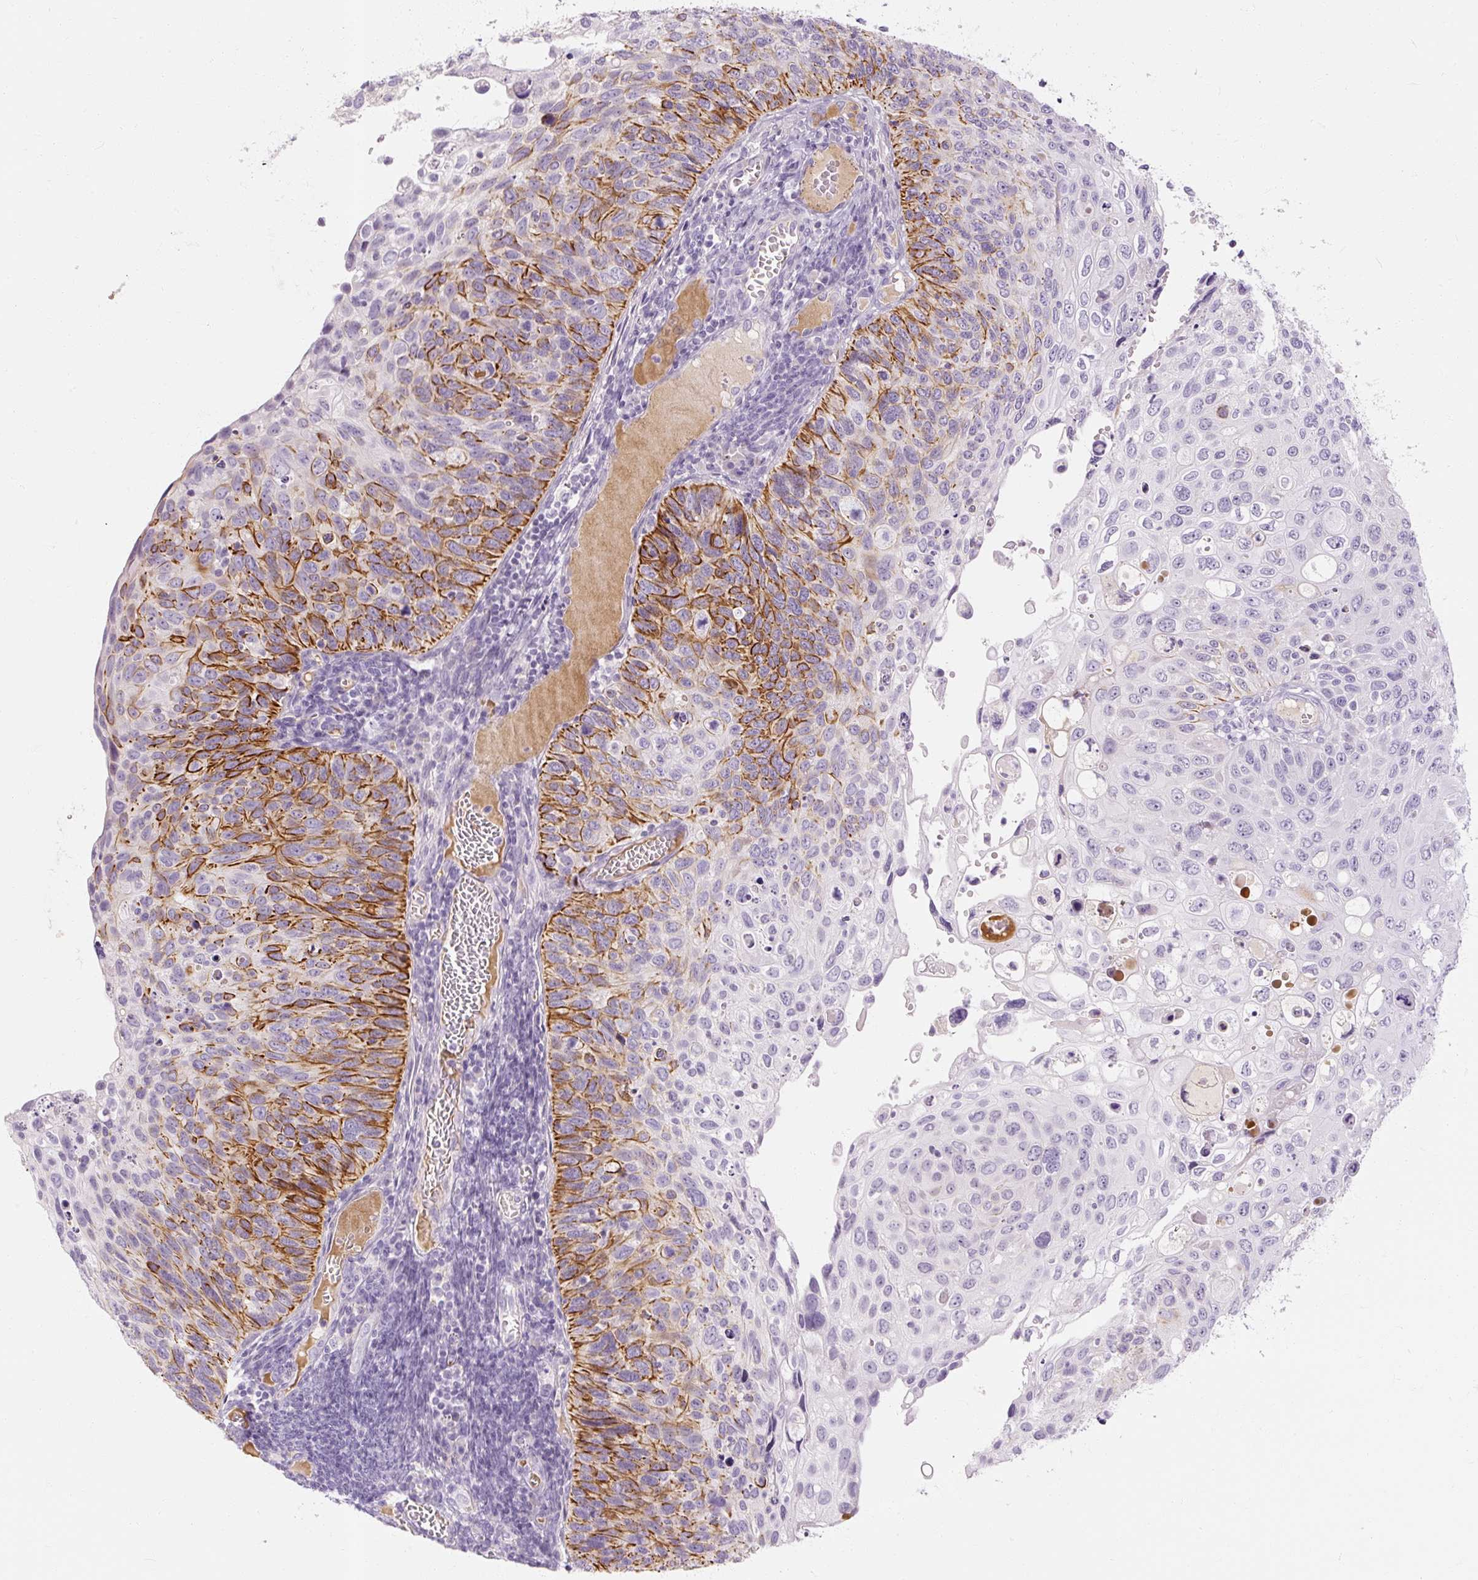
{"staining": {"intensity": "strong", "quantity": "25%-75%", "location": "cytoplasmic/membranous"}, "tissue": "cervical cancer", "cell_type": "Tumor cells", "image_type": "cancer", "snomed": [{"axis": "morphology", "description": "Squamous cell carcinoma, NOS"}, {"axis": "topography", "description": "Cervix"}], "caption": "DAB (3,3'-diaminobenzidine) immunohistochemical staining of human cervical cancer reveals strong cytoplasmic/membranous protein positivity in approximately 25%-75% of tumor cells.", "gene": "NFE2L3", "patient": {"sex": "female", "age": 70}}